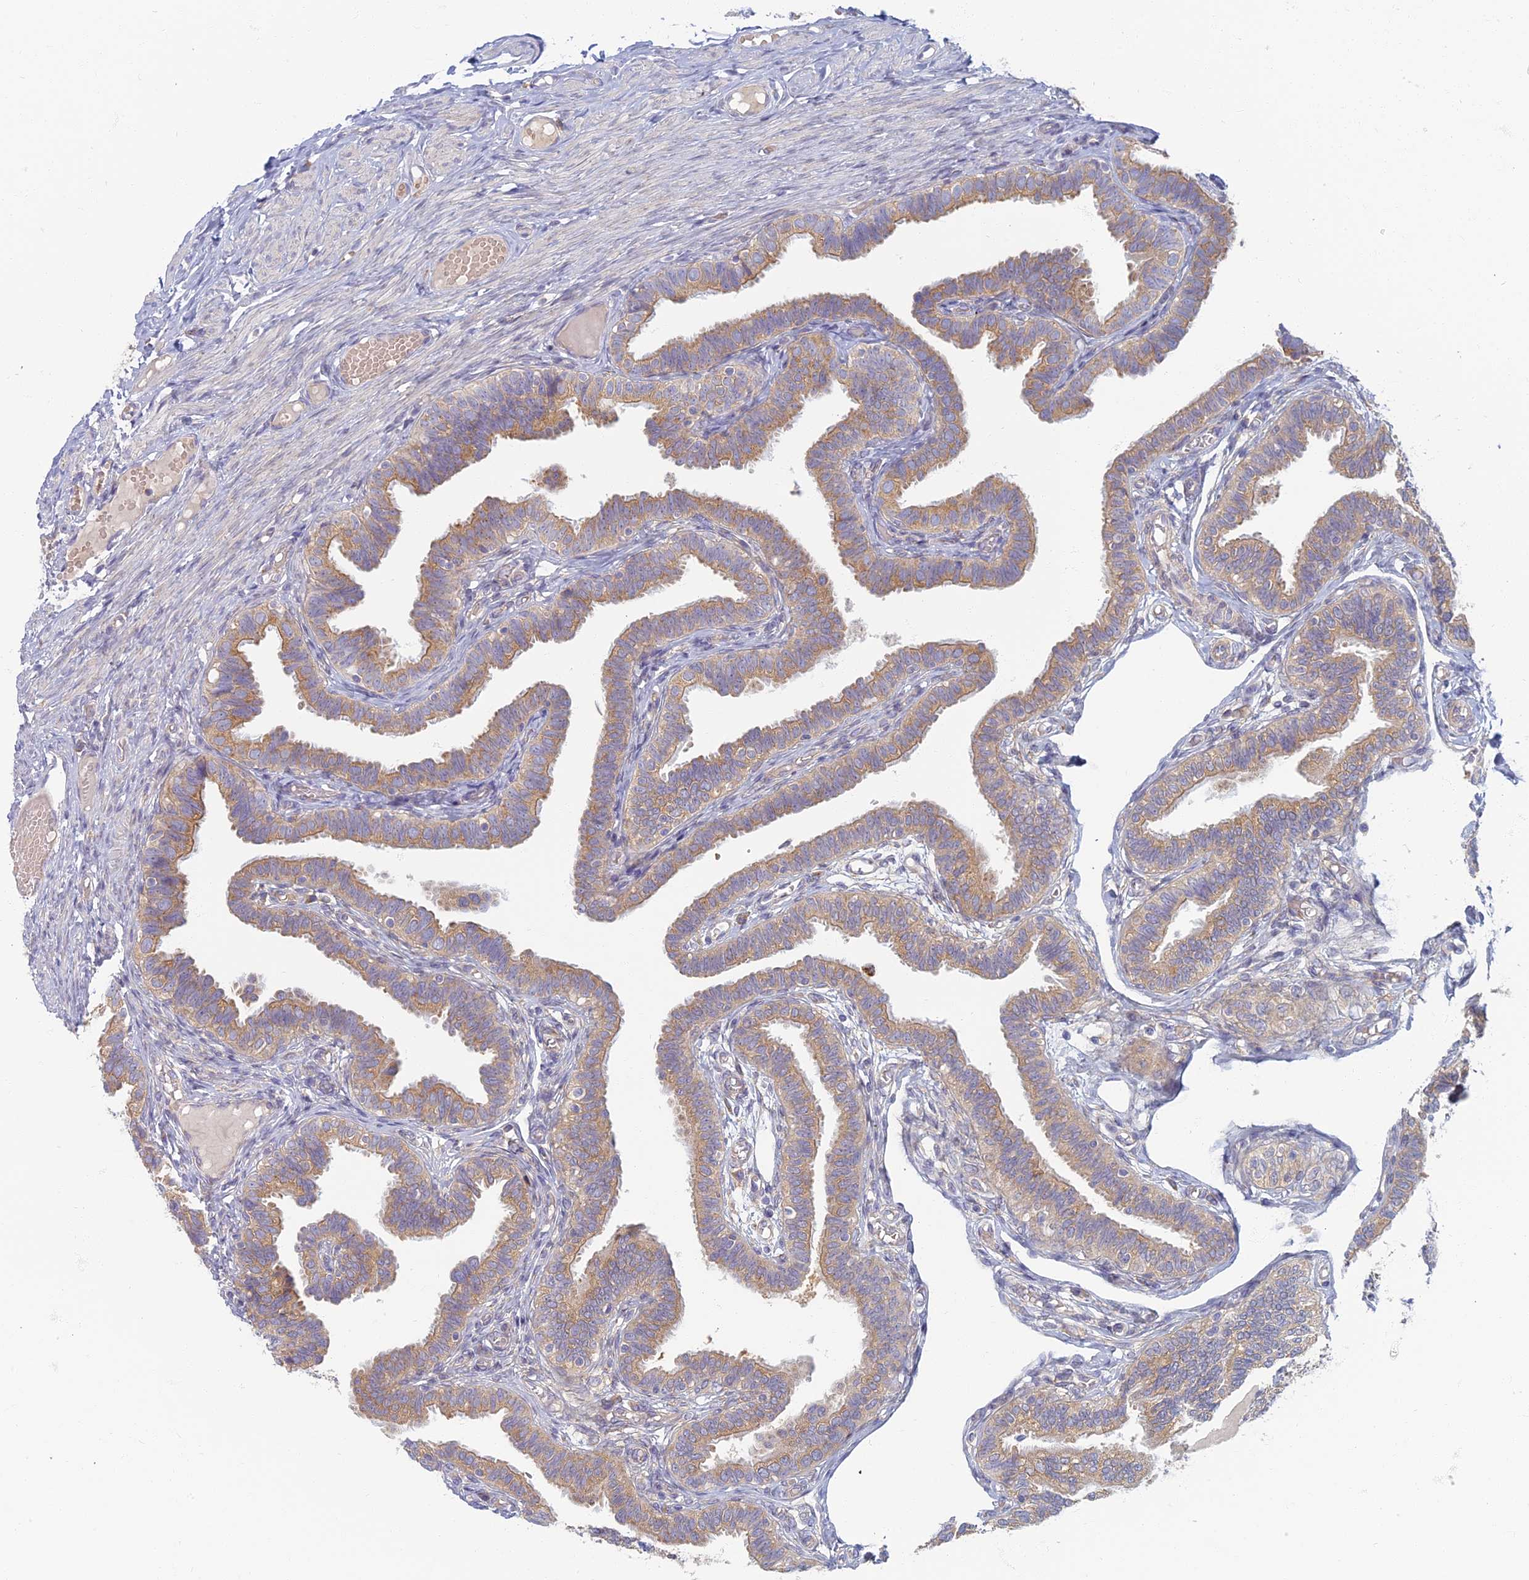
{"staining": {"intensity": "moderate", "quantity": ">75%", "location": "cytoplasmic/membranous"}, "tissue": "fallopian tube", "cell_type": "Glandular cells", "image_type": "normal", "snomed": [{"axis": "morphology", "description": "Normal tissue, NOS"}, {"axis": "topography", "description": "Fallopian tube"}], "caption": "A medium amount of moderate cytoplasmic/membranous expression is identified in approximately >75% of glandular cells in unremarkable fallopian tube. The protein of interest is stained brown, and the nuclei are stained in blue (DAB (3,3'-diaminobenzidine) IHC with brightfield microscopy, high magnification).", "gene": "PROX2", "patient": {"sex": "female", "age": 39}}